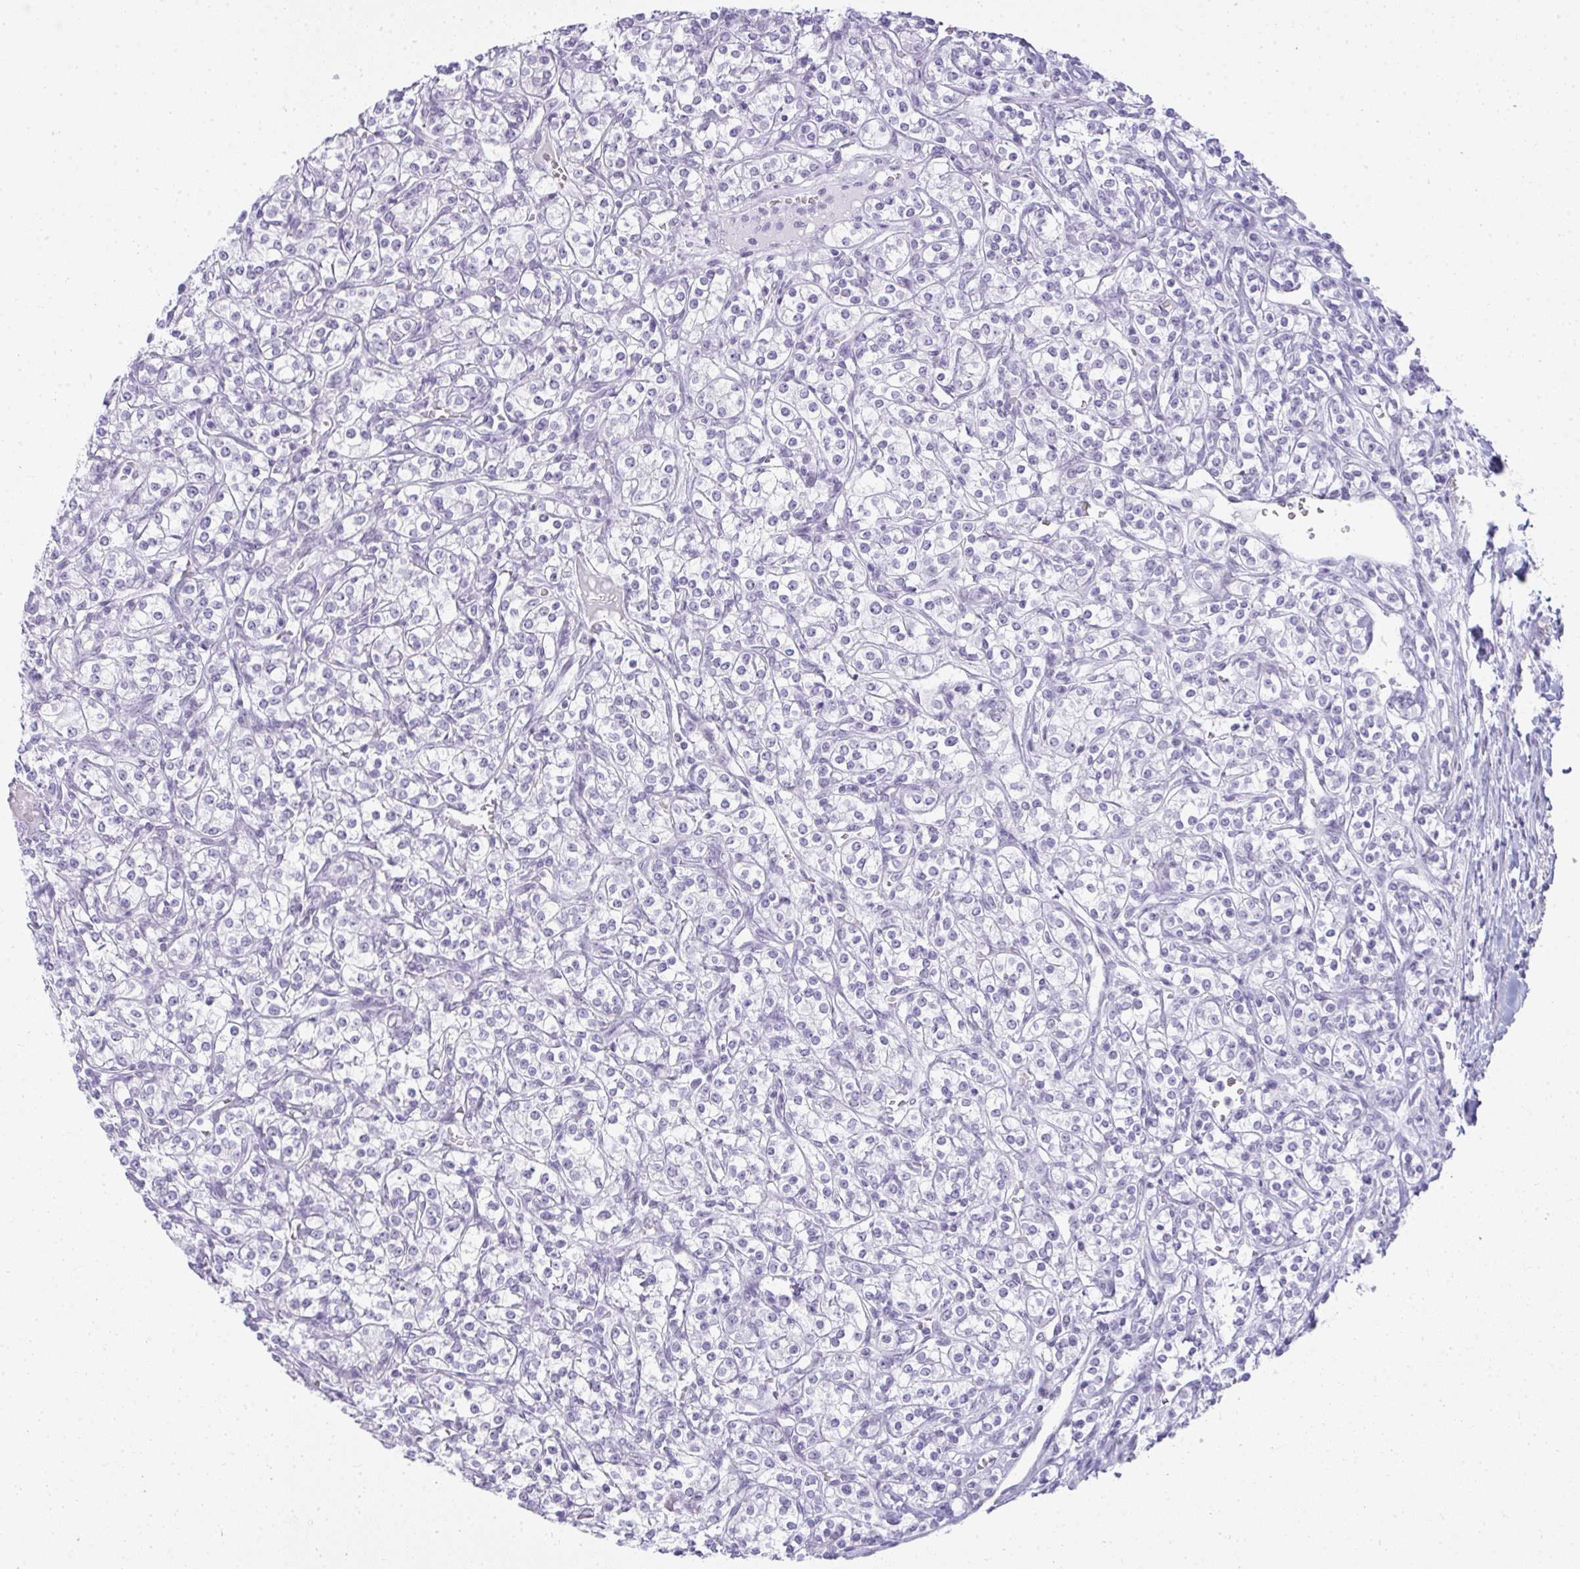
{"staining": {"intensity": "negative", "quantity": "none", "location": "none"}, "tissue": "renal cancer", "cell_type": "Tumor cells", "image_type": "cancer", "snomed": [{"axis": "morphology", "description": "Adenocarcinoma, NOS"}, {"axis": "topography", "description": "Kidney"}], "caption": "This is a photomicrograph of immunohistochemistry staining of renal cancer (adenocarcinoma), which shows no positivity in tumor cells.", "gene": "PLA2G1B", "patient": {"sex": "male", "age": 77}}